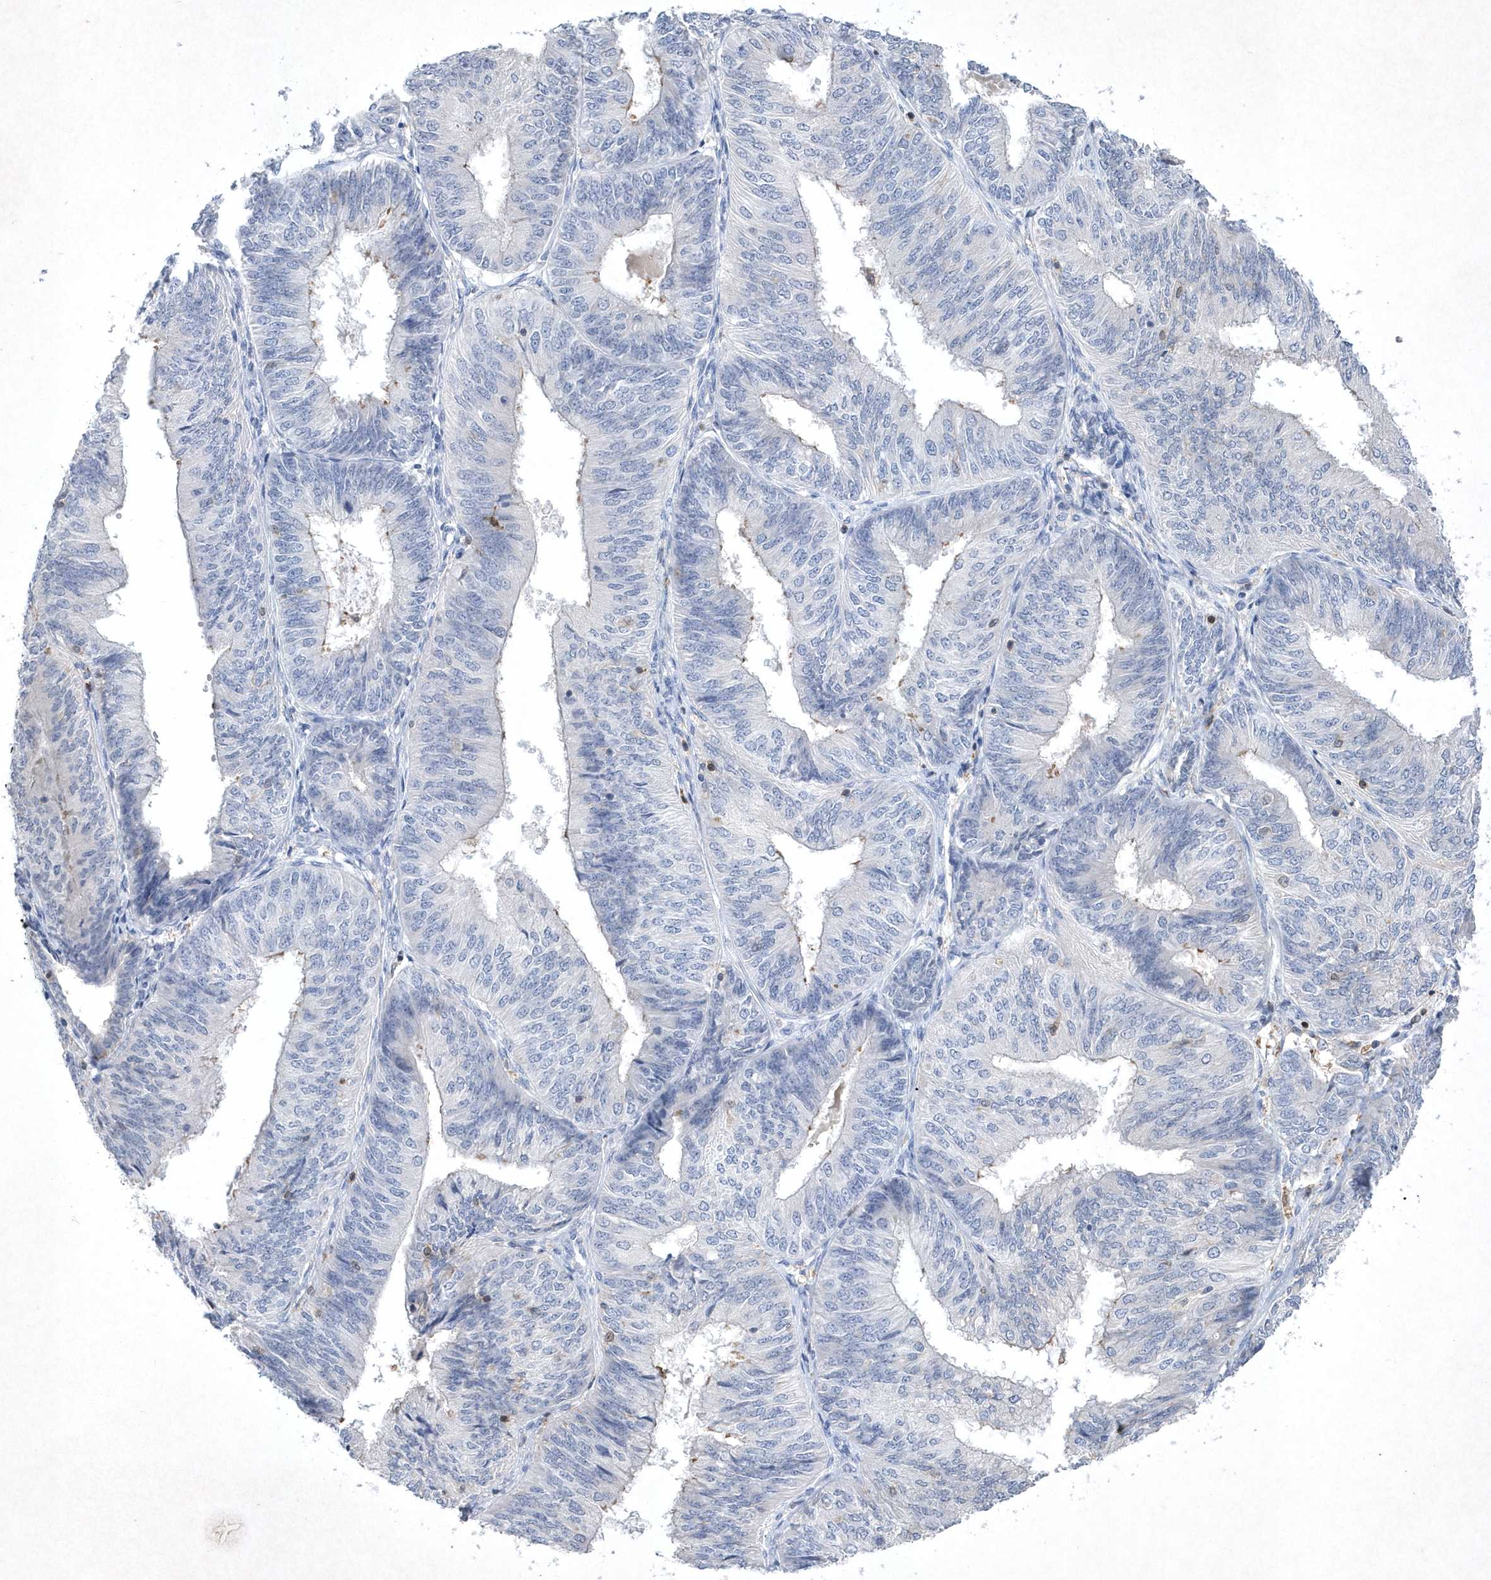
{"staining": {"intensity": "negative", "quantity": "none", "location": "none"}, "tissue": "endometrial cancer", "cell_type": "Tumor cells", "image_type": "cancer", "snomed": [{"axis": "morphology", "description": "Adenocarcinoma, NOS"}, {"axis": "topography", "description": "Endometrium"}], "caption": "The immunohistochemistry (IHC) photomicrograph has no significant positivity in tumor cells of endometrial adenocarcinoma tissue.", "gene": "BHLHA15", "patient": {"sex": "female", "age": 58}}